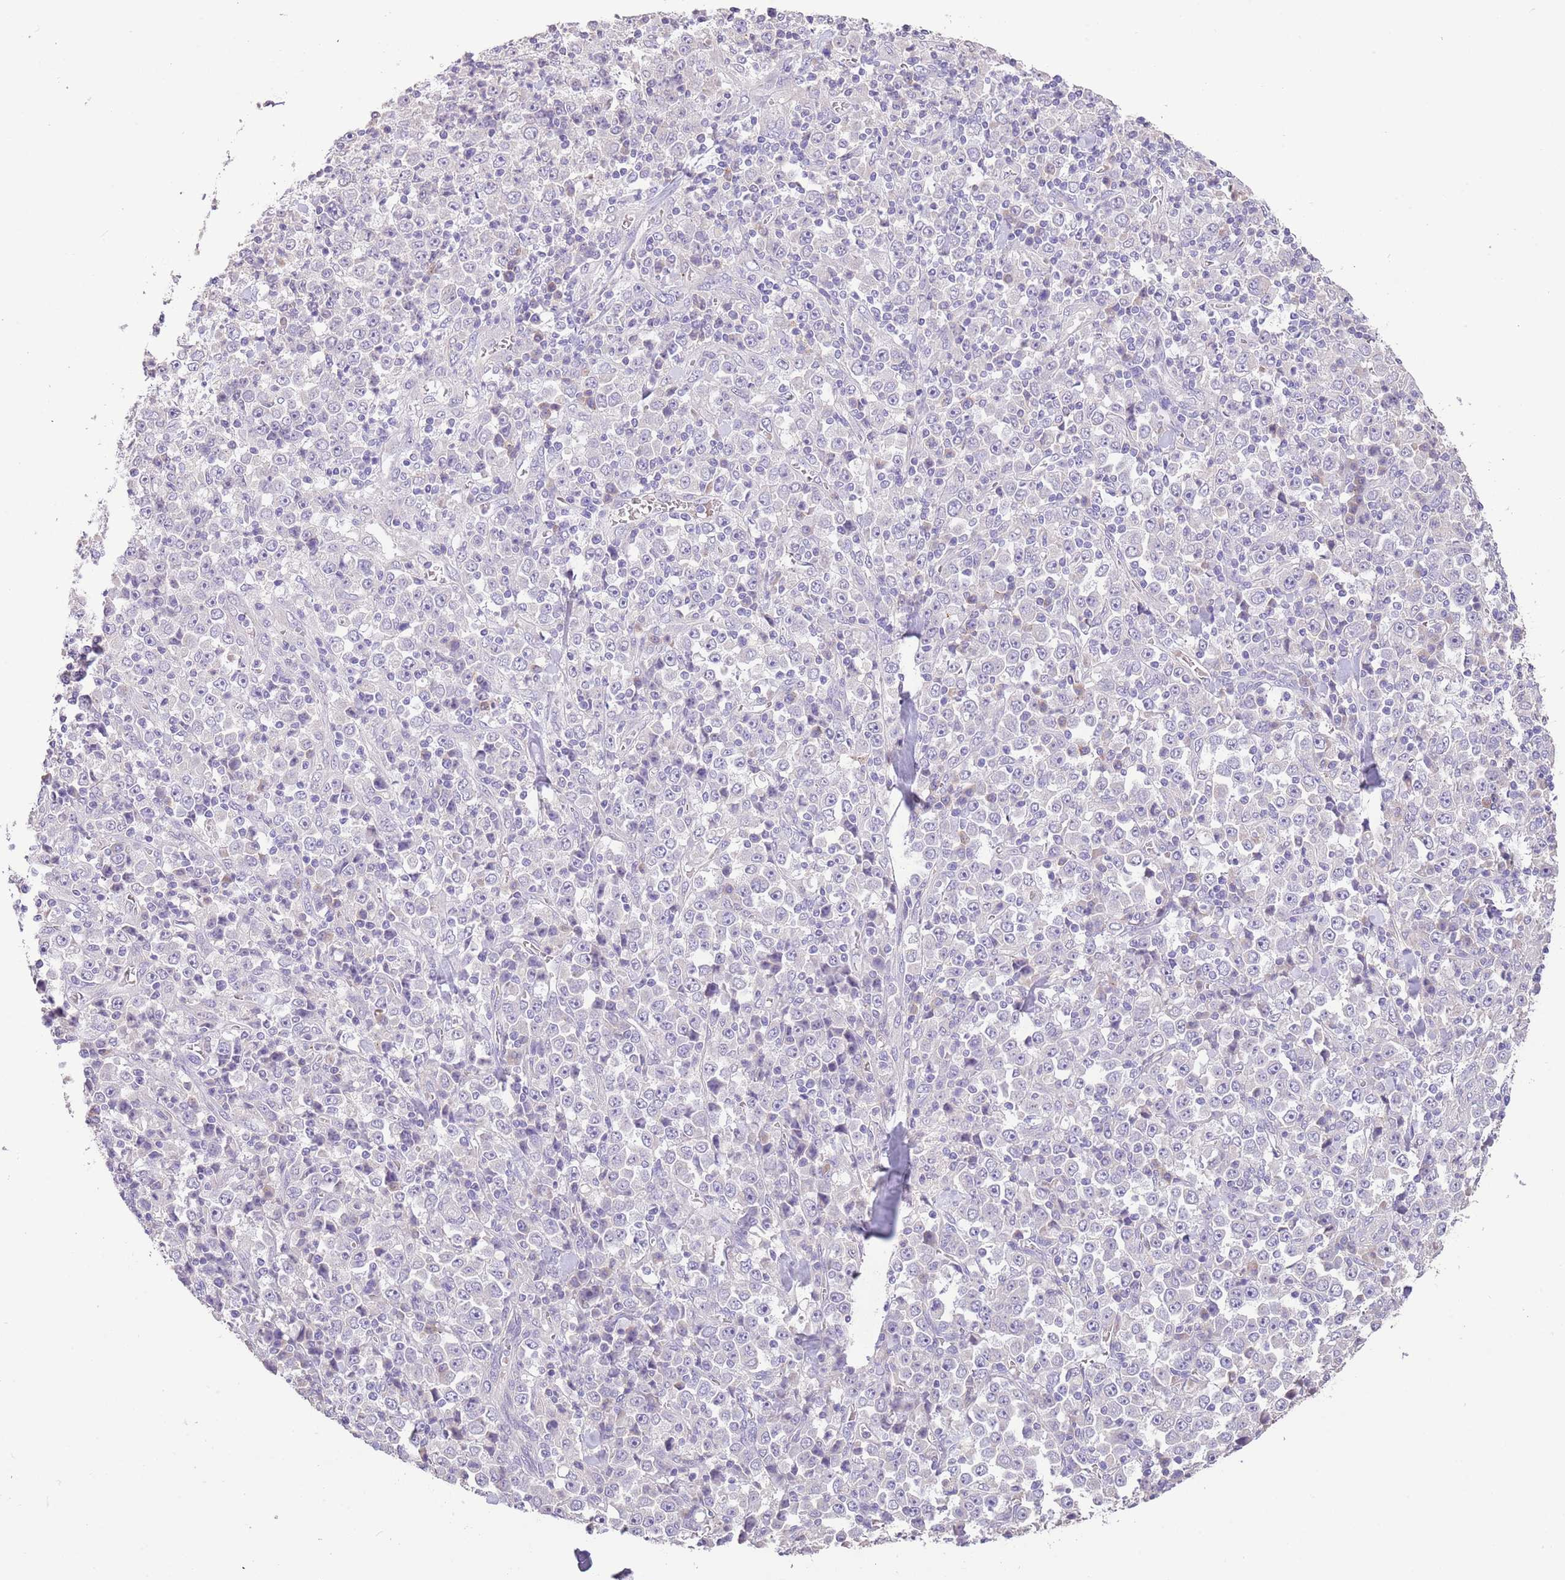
{"staining": {"intensity": "negative", "quantity": "none", "location": "none"}, "tissue": "stomach cancer", "cell_type": "Tumor cells", "image_type": "cancer", "snomed": [{"axis": "morphology", "description": "Normal tissue, NOS"}, {"axis": "morphology", "description": "Adenocarcinoma, NOS"}, {"axis": "topography", "description": "Stomach, upper"}, {"axis": "topography", "description": "Stomach"}], "caption": "Protein analysis of stomach adenocarcinoma exhibits no significant positivity in tumor cells. (DAB immunohistochemistry (IHC) with hematoxylin counter stain).", "gene": "ZNF658", "patient": {"sex": "male", "age": 59}}